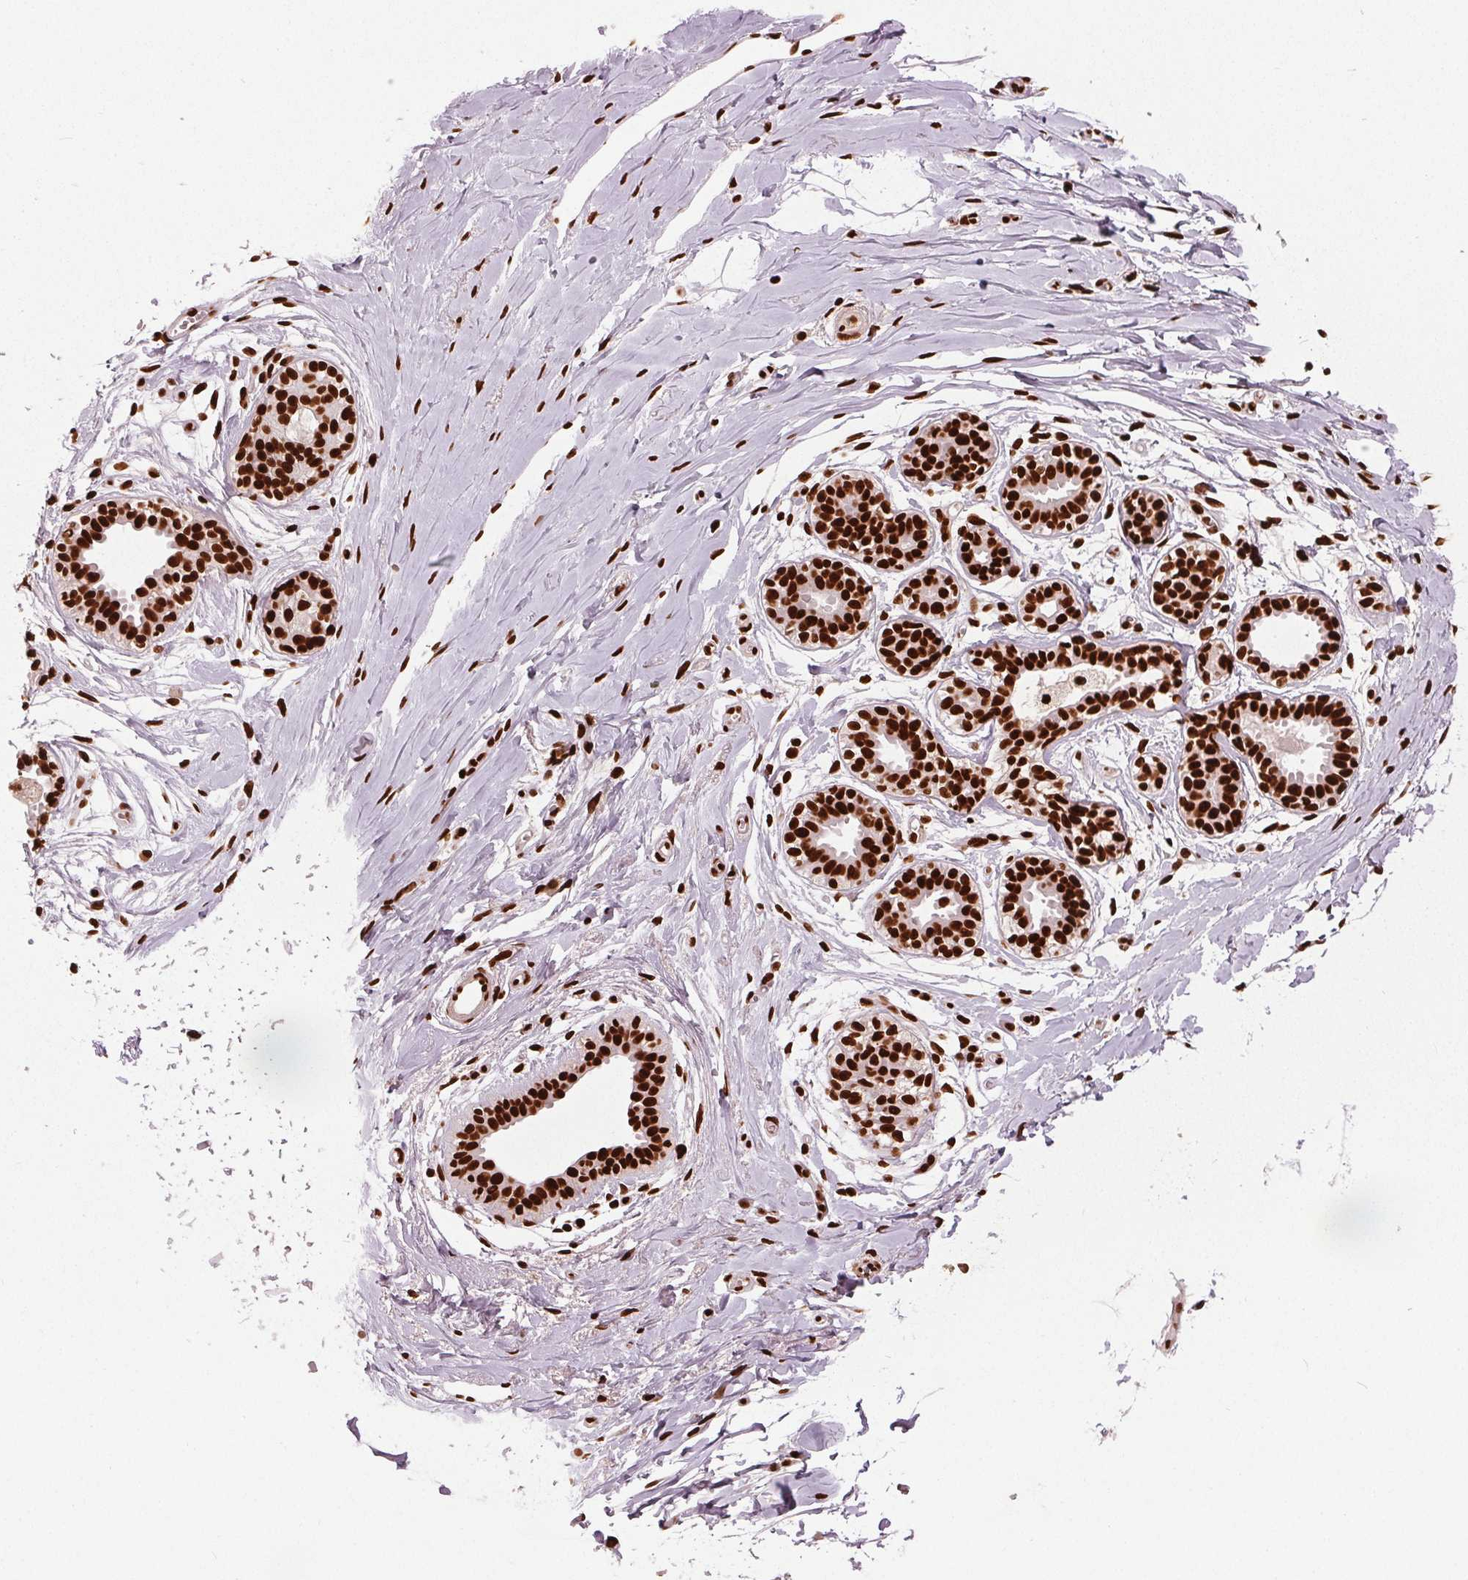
{"staining": {"intensity": "strong", "quantity": ">75%", "location": "nuclear"}, "tissue": "breast", "cell_type": "Adipocytes", "image_type": "normal", "snomed": [{"axis": "morphology", "description": "Normal tissue, NOS"}, {"axis": "topography", "description": "Breast"}], "caption": "Human breast stained with a brown dye reveals strong nuclear positive staining in approximately >75% of adipocytes.", "gene": "BRD4", "patient": {"sex": "female", "age": 49}}